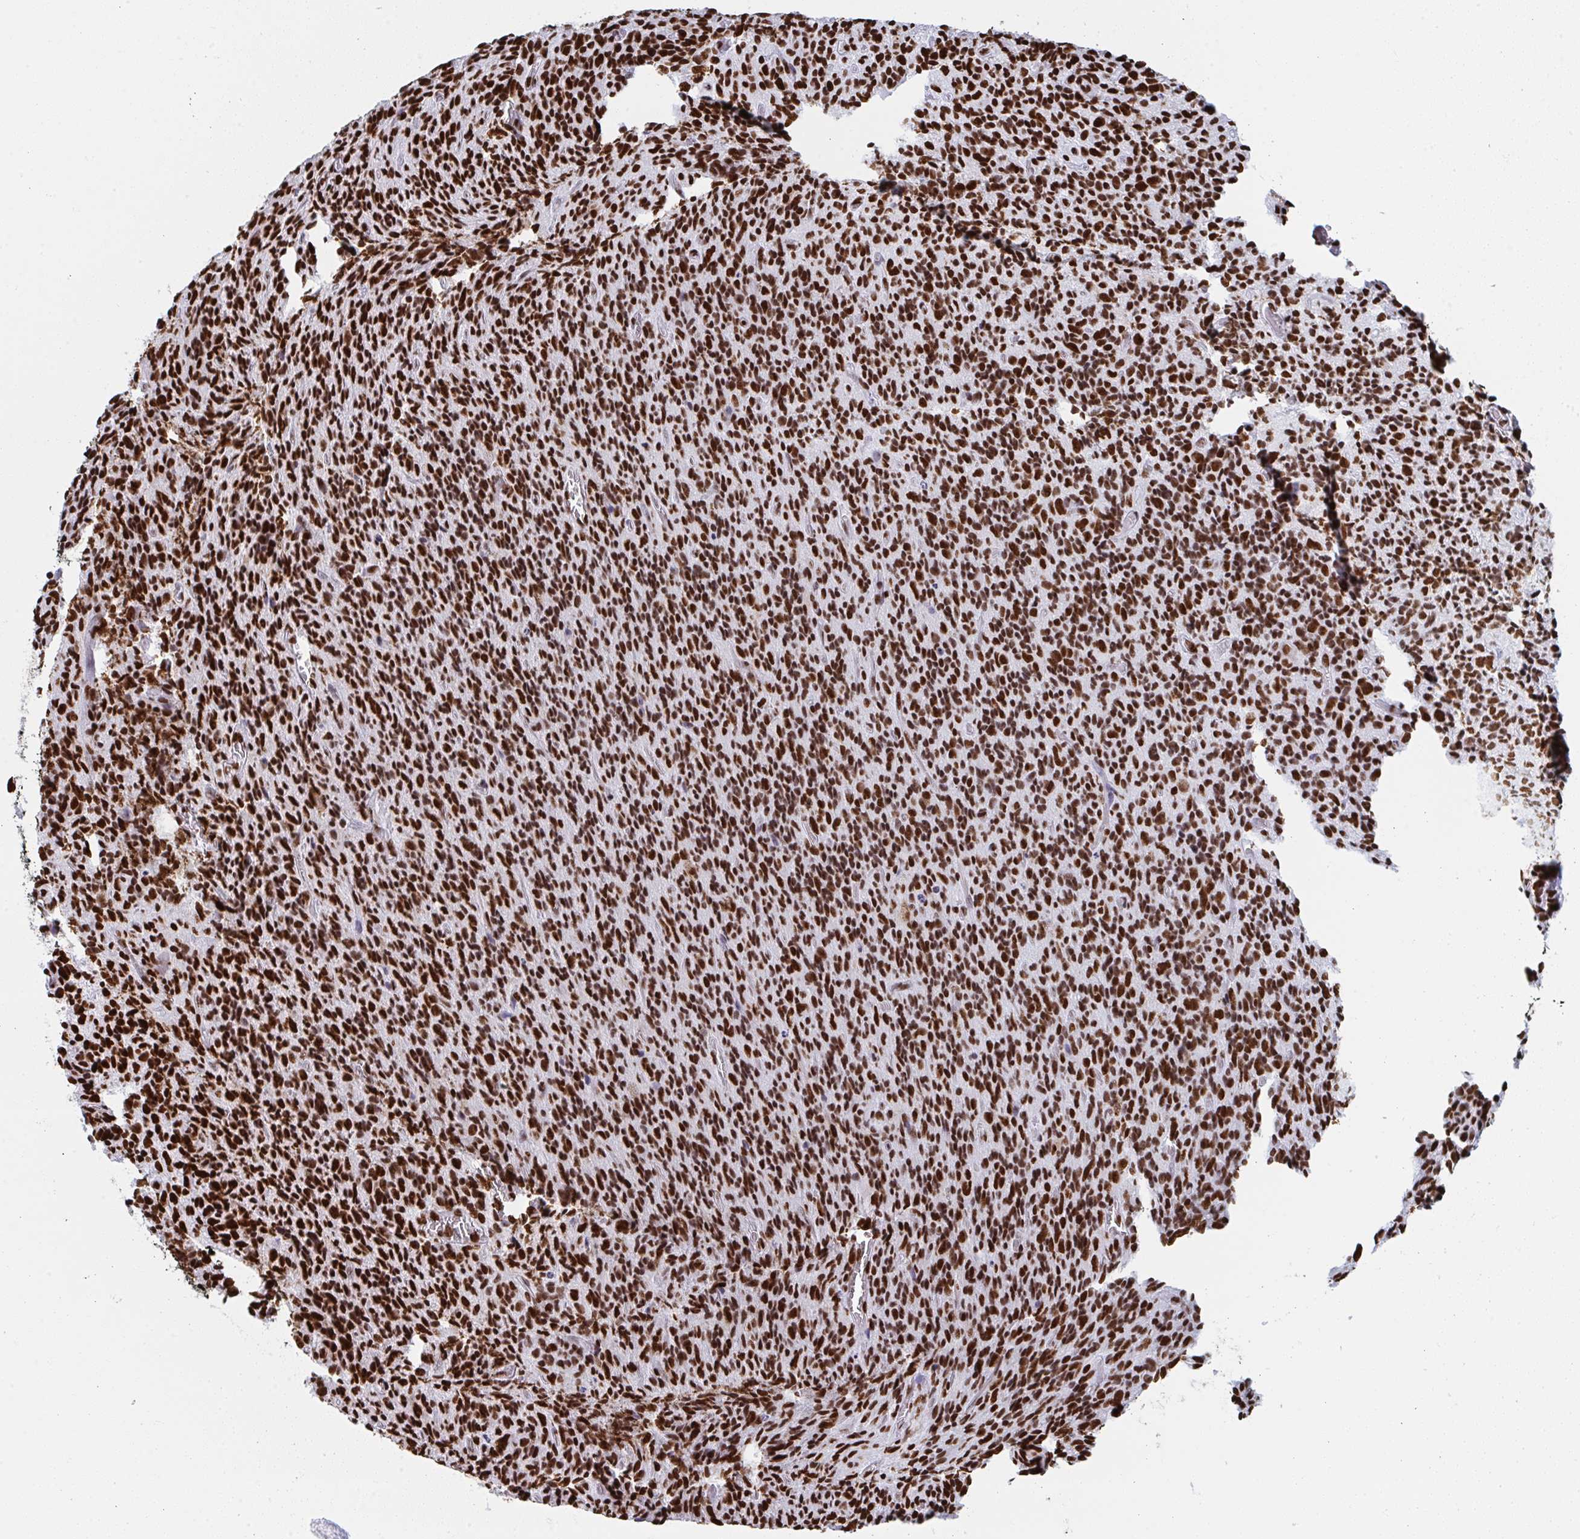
{"staining": {"intensity": "strong", "quantity": ">75%", "location": "nuclear"}, "tissue": "glioma", "cell_type": "Tumor cells", "image_type": "cancer", "snomed": [{"axis": "morphology", "description": "Glioma, malignant, High grade"}, {"axis": "topography", "description": "Brain"}], "caption": "Immunohistochemical staining of human malignant glioma (high-grade) exhibits strong nuclear protein positivity in approximately >75% of tumor cells.", "gene": "GAR1", "patient": {"sex": "male", "age": 76}}